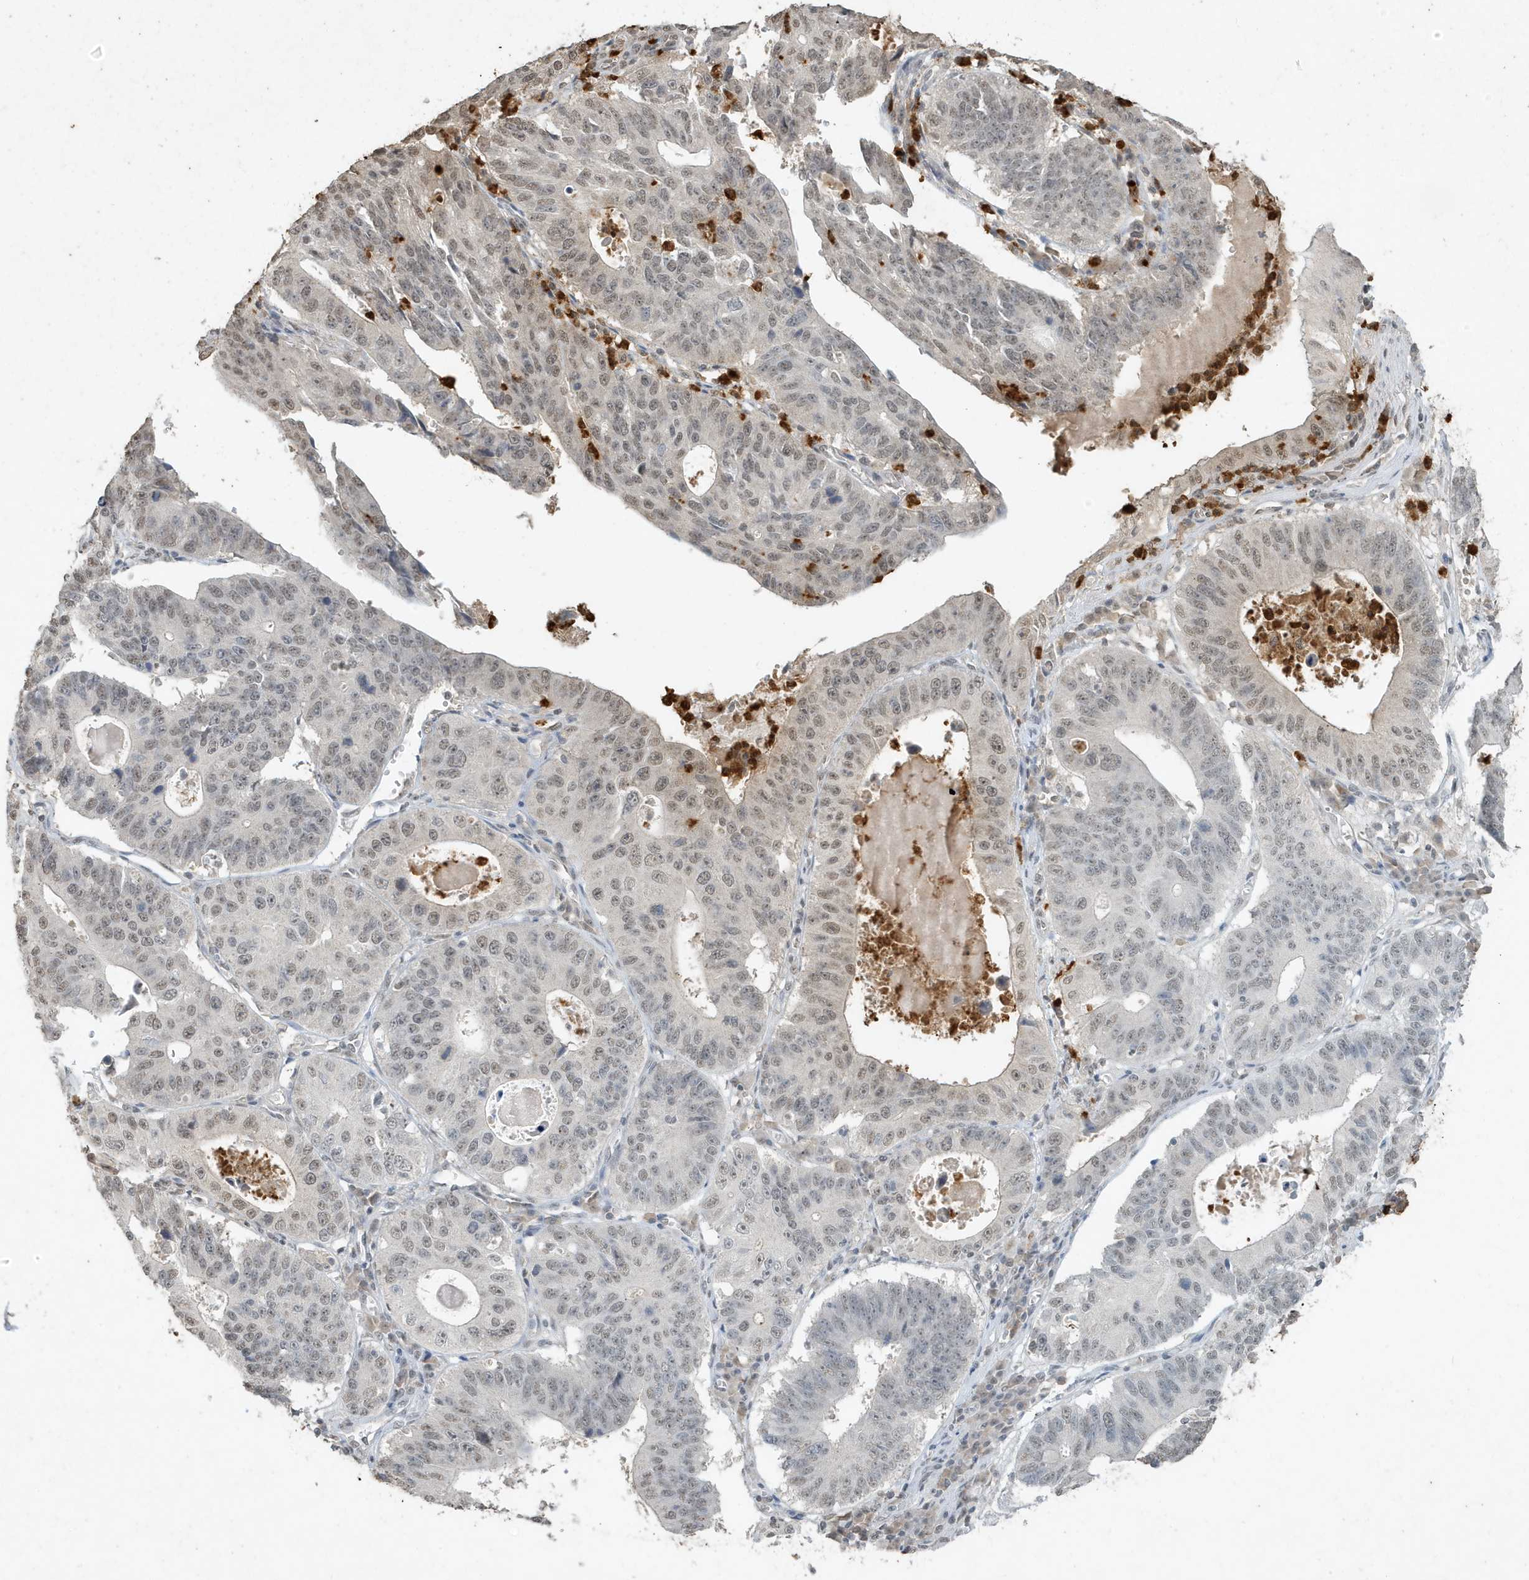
{"staining": {"intensity": "weak", "quantity": "25%-75%", "location": "nuclear"}, "tissue": "stomach cancer", "cell_type": "Tumor cells", "image_type": "cancer", "snomed": [{"axis": "morphology", "description": "Adenocarcinoma, NOS"}, {"axis": "topography", "description": "Stomach"}], "caption": "A brown stain shows weak nuclear staining of a protein in adenocarcinoma (stomach) tumor cells.", "gene": "DEFA1", "patient": {"sex": "male", "age": 59}}